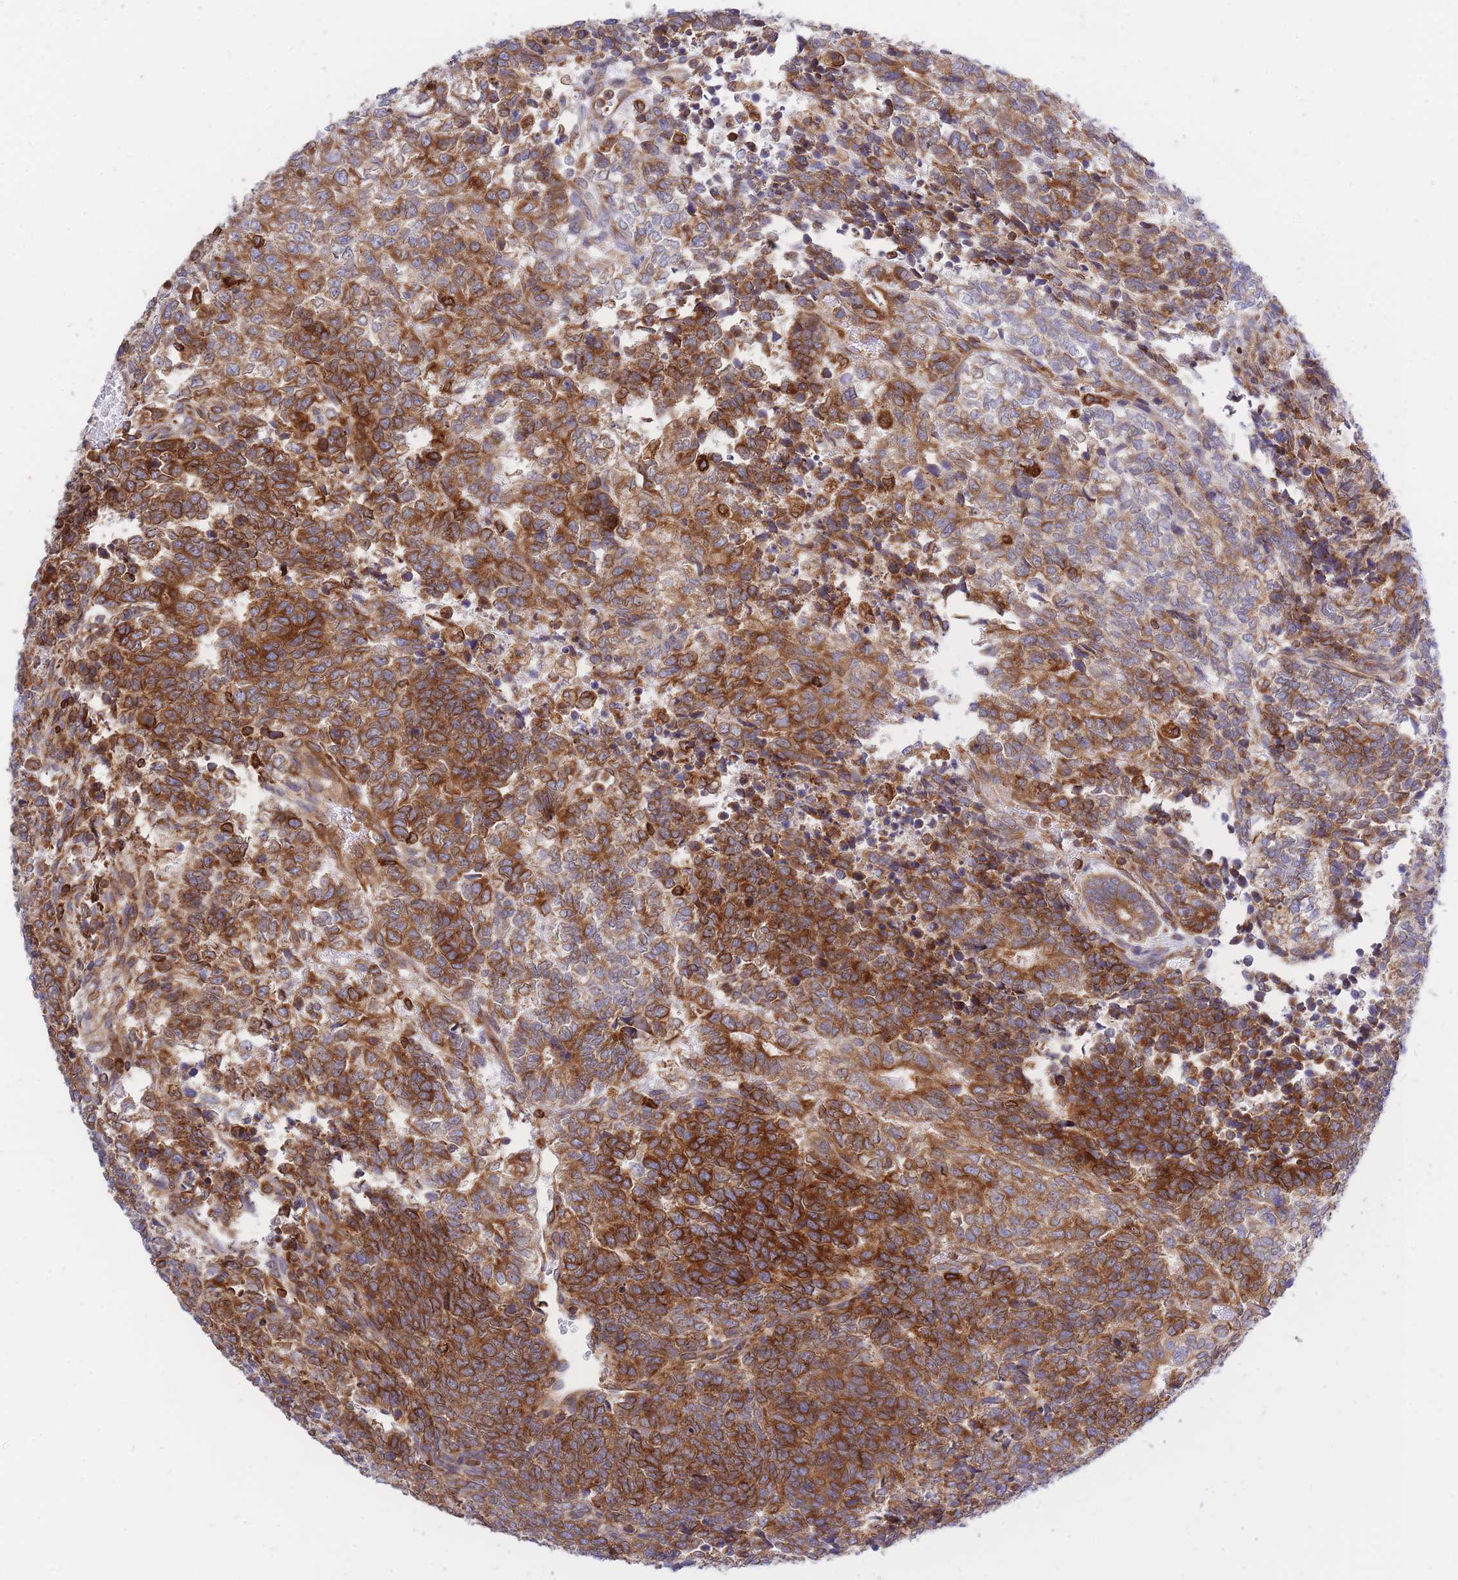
{"staining": {"intensity": "strong", "quantity": ">75%", "location": "cytoplasmic/membranous"}, "tissue": "testis cancer", "cell_type": "Tumor cells", "image_type": "cancer", "snomed": [{"axis": "morphology", "description": "Carcinoma, Embryonal, NOS"}, {"axis": "topography", "description": "Testis"}], "caption": "Strong cytoplasmic/membranous expression is seen in approximately >75% of tumor cells in testis embryonal carcinoma. The protein is shown in brown color, while the nuclei are stained blue.", "gene": "REM1", "patient": {"sex": "male", "age": 23}}